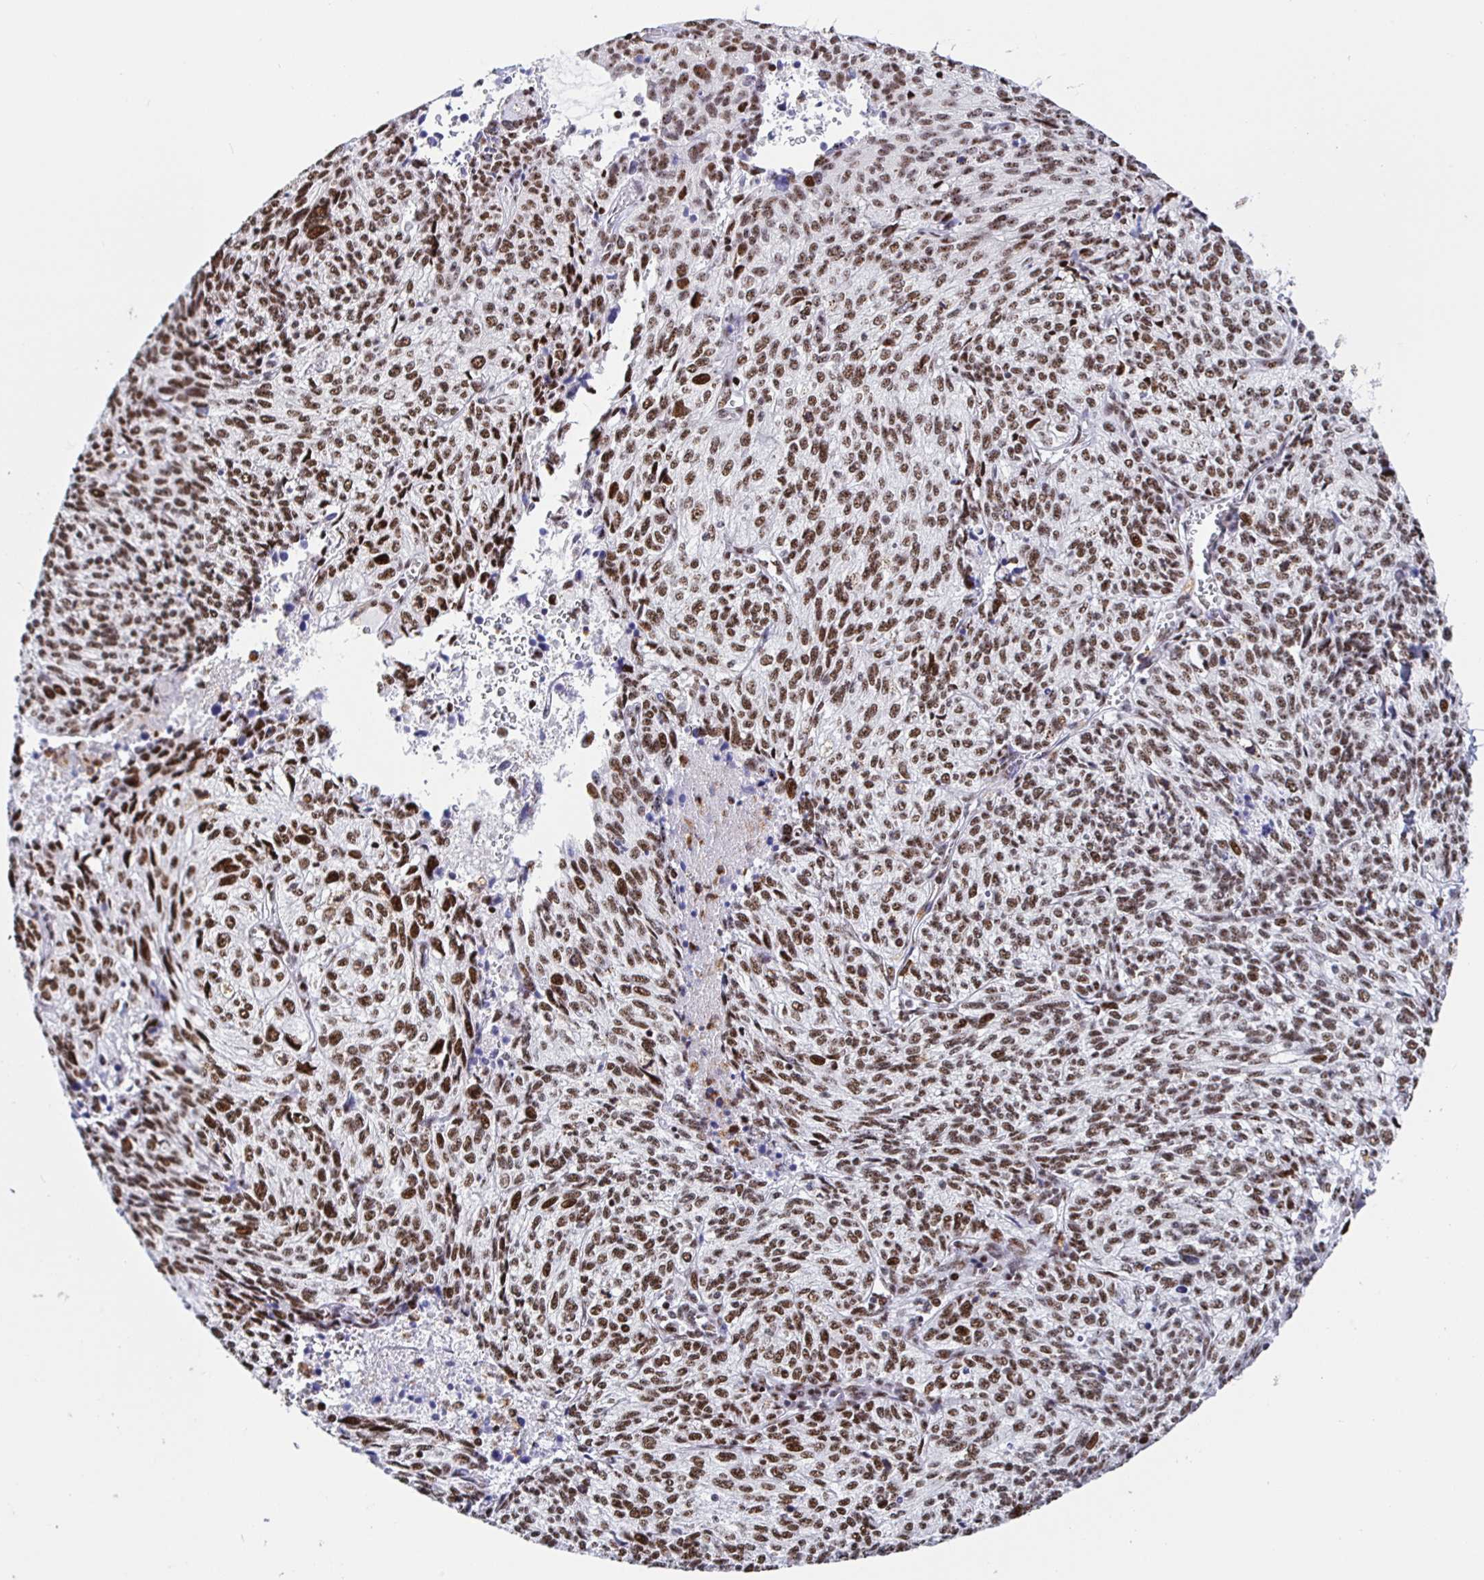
{"staining": {"intensity": "moderate", "quantity": ">75%", "location": "nuclear"}, "tissue": "cervical cancer", "cell_type": "Tumor cells", "image_type": "cancer", "snomed": [{"axis": "morphology", "description": "Squamous cell carcinoma, NOS"}, {"axis": "topography", "description": "Cervix"}], "caption": "Cervical cancer stained with a protein marker shows moderate staining in tumor cells.", "gene": "SETD5", "patient": {"sex": "female", "age": 45}}